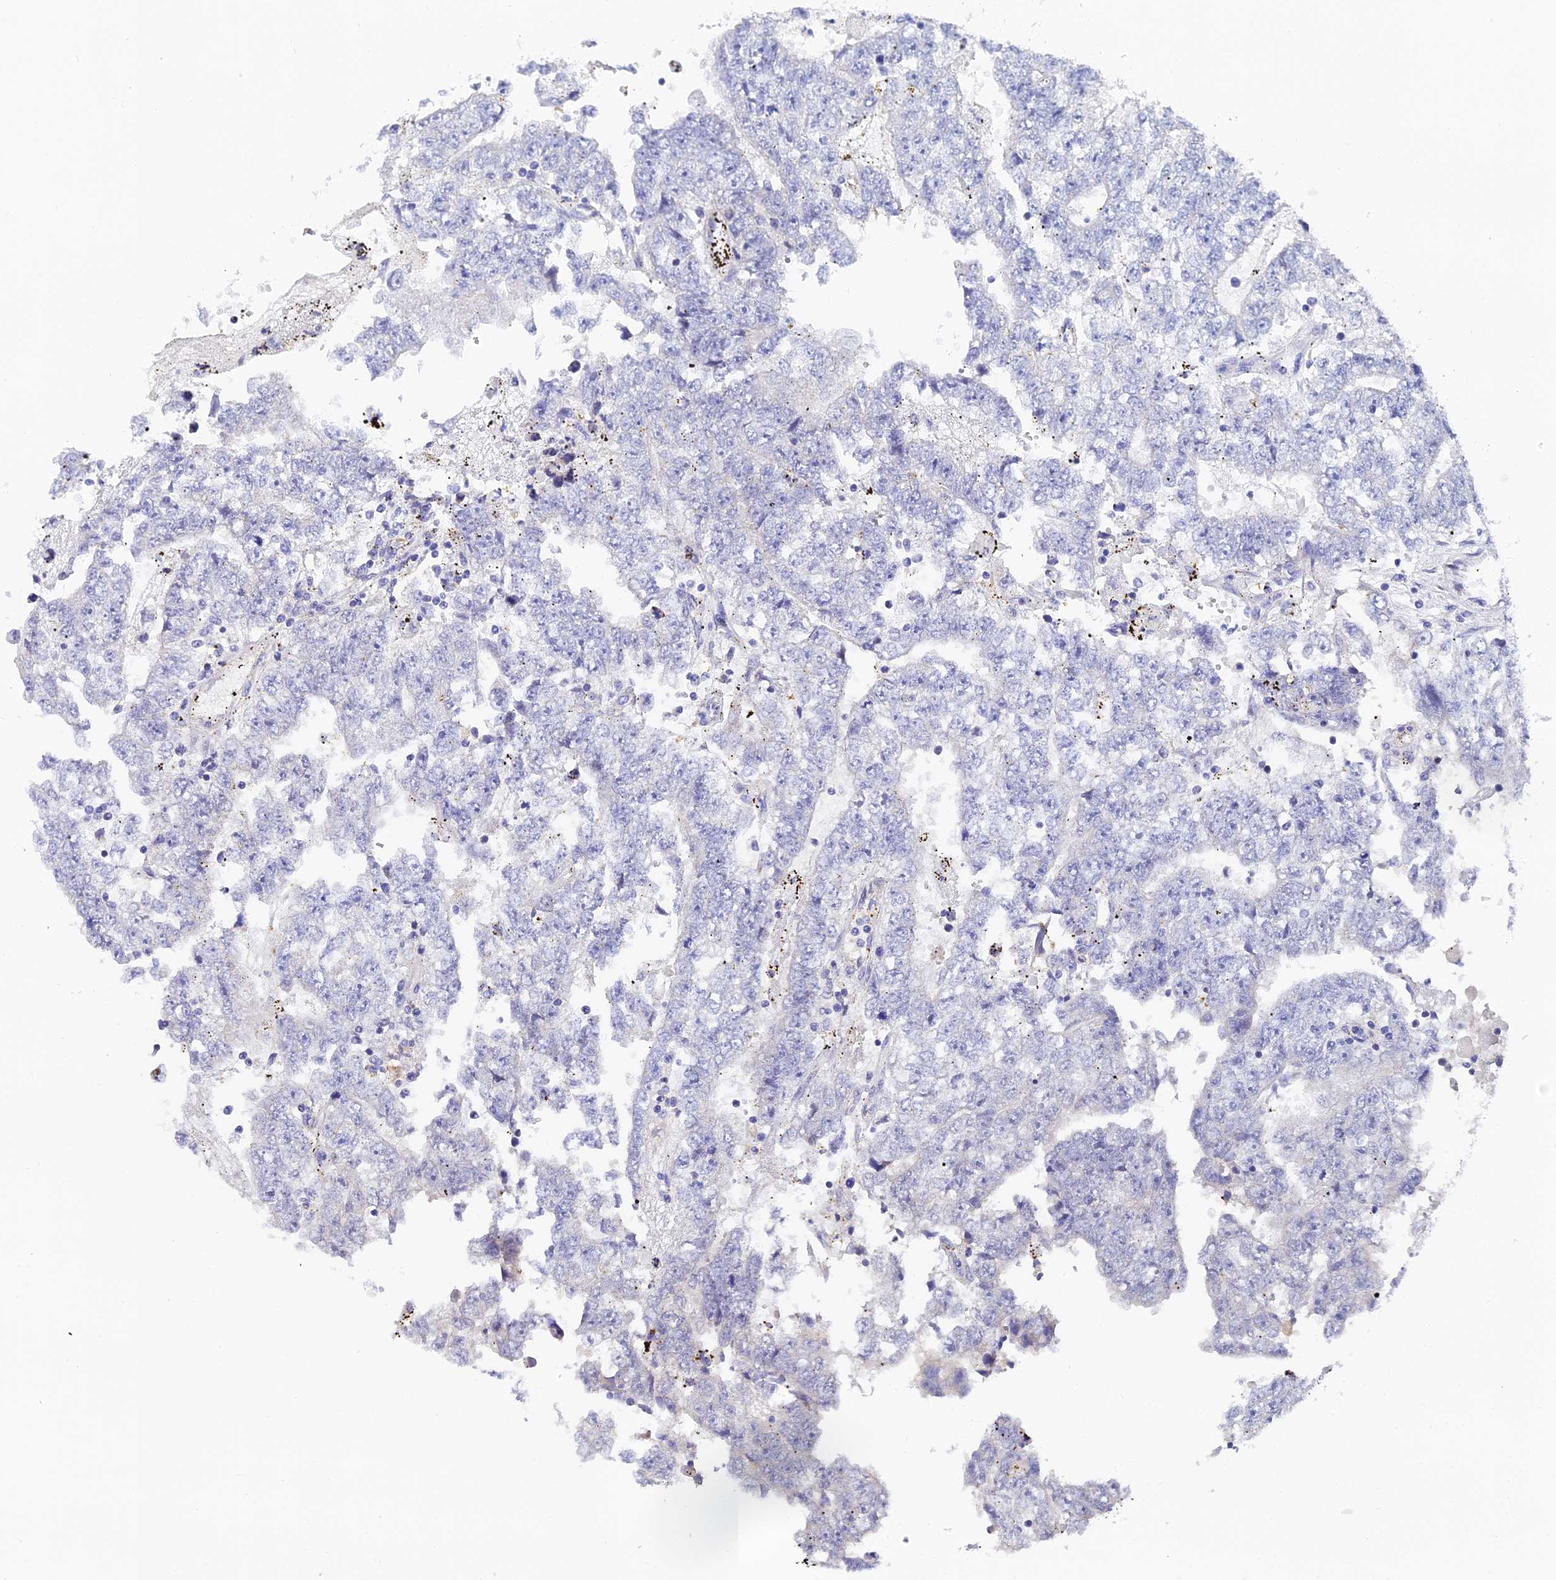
{"staining": {"intensity": "negative", "quantity": "none", "location": "none"}, "tissue": "testis cancer", "cell_type": "Tumor cells", "image_type": "cancer", "snomed": [{"axis": "morphology", "description": "Carcinoma, Embryonal, NOS"}, {"axis": "topography", "description": "Testis"}], "caption": "Testis cancer (embryonal carcinoma) was stained to show a protein in brown. There is no significant staining in tumor cells. (DAB immunohistochemistry, high magnification).", "gene": "ENSG00000268674", "patient": {"sex": "male", "age": 25}}